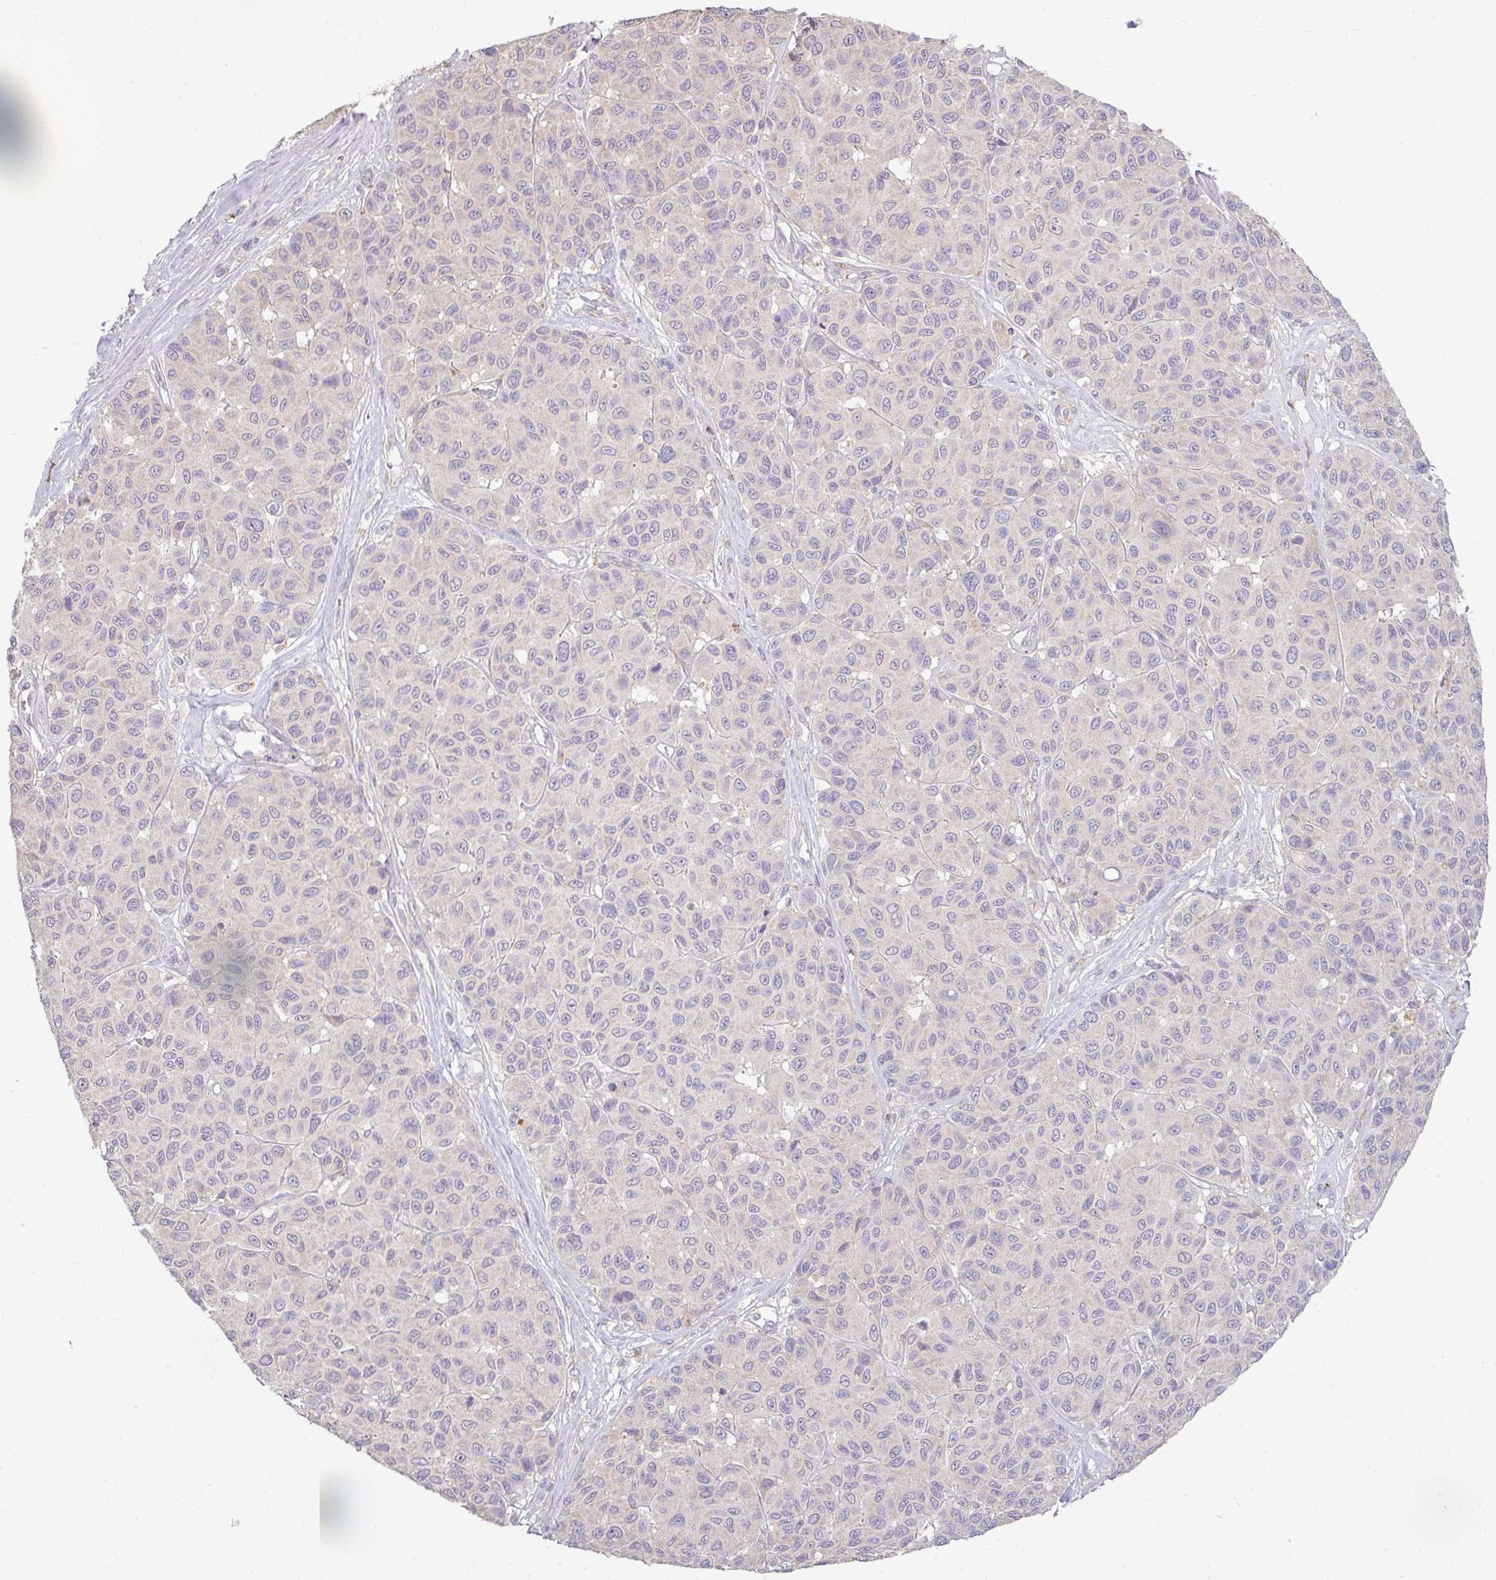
{"staining": {"intensity": "negative", "quantity": "none", "location": "none"}, "tissue": "melanoma", "cell_type": "Tumor cells", "image_type": "cancer", "snomed": [{"axis": "morphology", "description": "Malignant melanoma, NOS"}, {"axis": "topography", "description": "Skin"}], "caption": "Immunohistochemistry histopathology image of malignant melanoma stained for a protein (brown), which demonstrates no staining in tumor cells. The staining is performed using DAB (3,3'-diaminobenzidine) brown chromogen with nuclei counter-stained in using hematoxylin.", "gene": "TPRA1", "patient": {"sex": "female", "age": 66}}